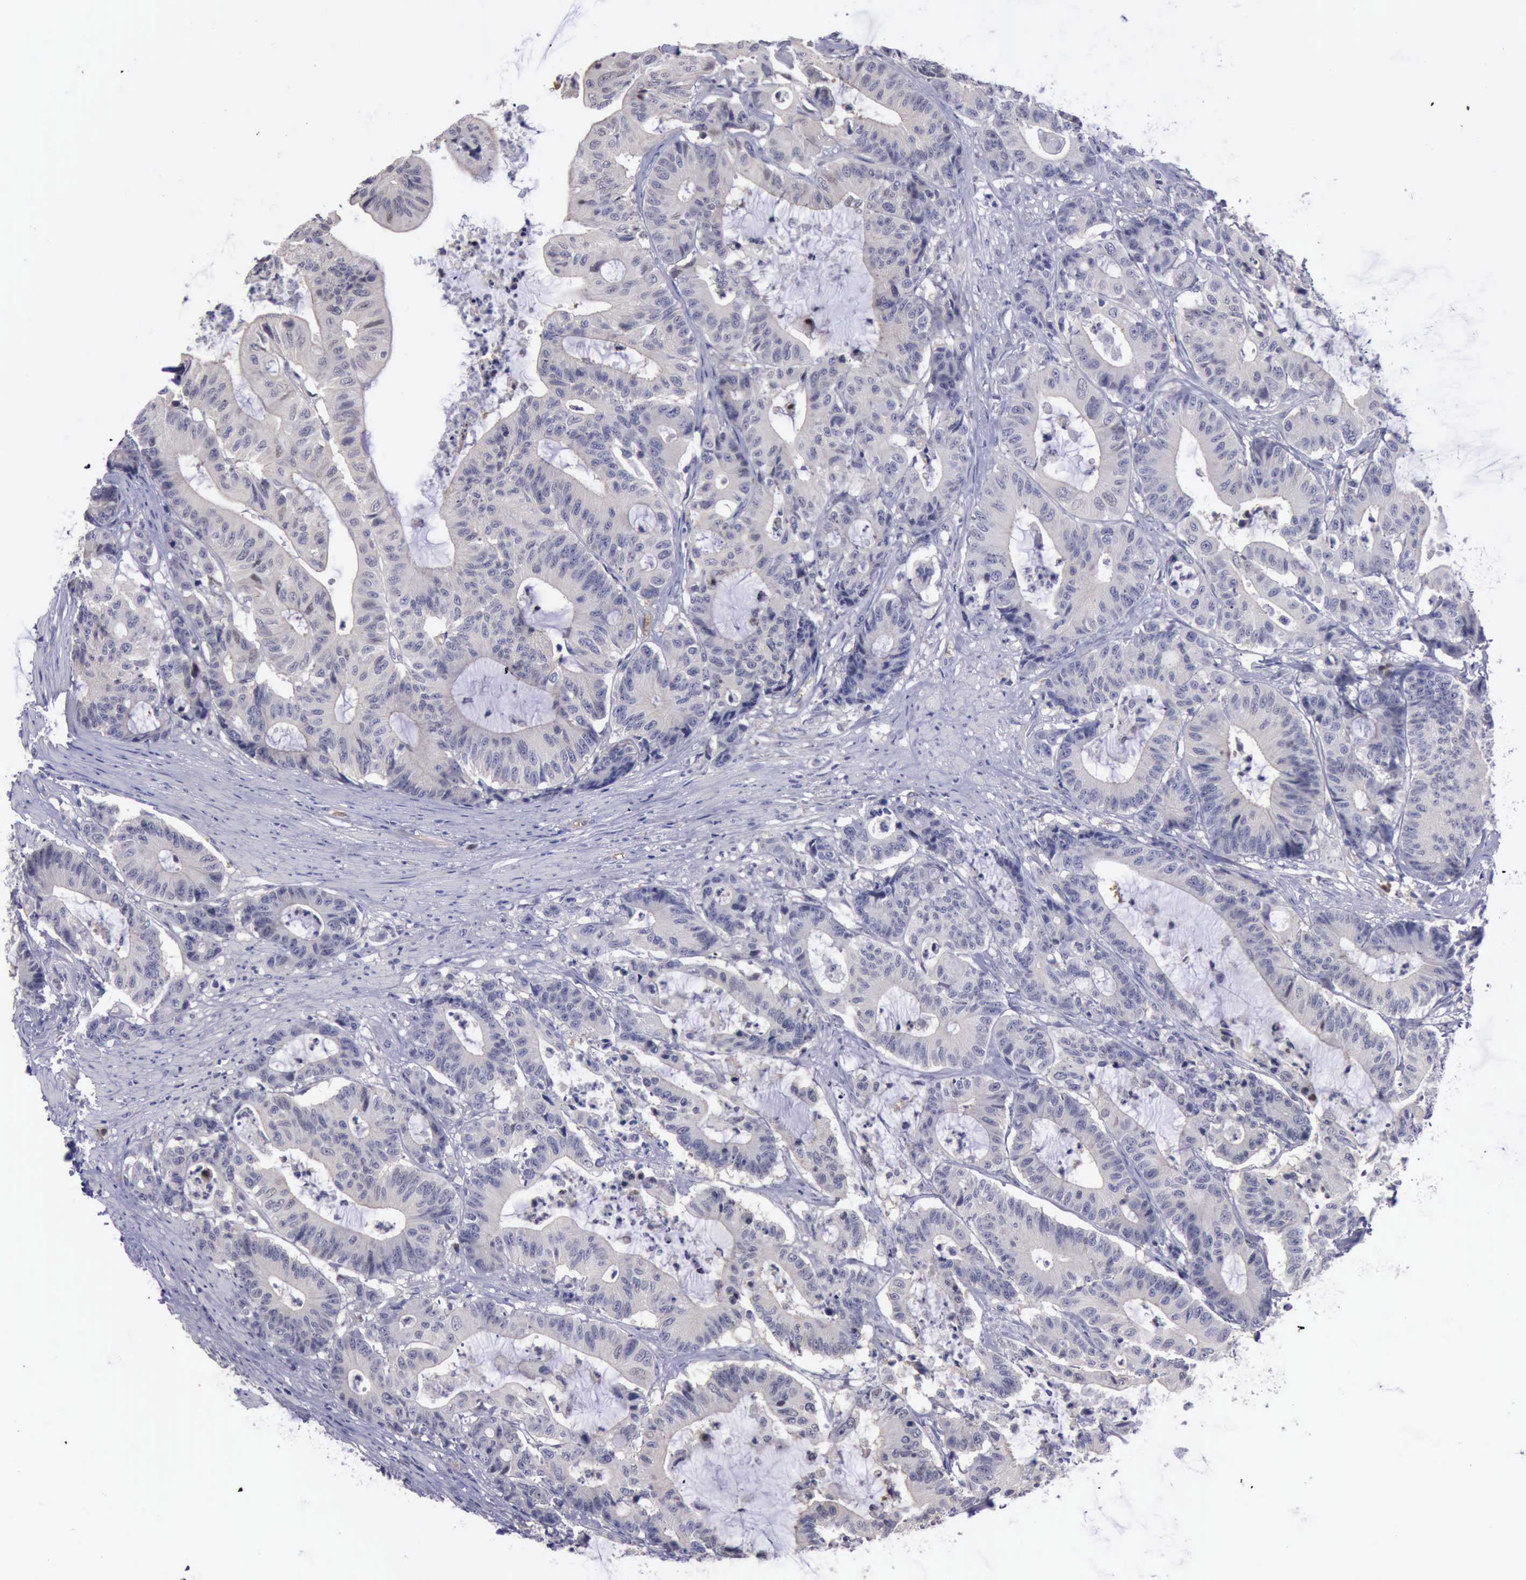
{"staining": {"intensity": "negative", "quantity": "none", "location": "none"}, "tissue": "colorectal cancer", "cell_type": "Tumor cells", "image_type": "cancer", "snomed": [{"axis": "morphology", "description": "Adenocarcinoma, NOS"}, {"axis": "topography", "description": "Colon"}], "caption": "Human colorectal cancer (adenocarcinoma) stained for a protein using IHC exhibits no expression in tumor cells.", "gene": "CEP128", "patient": {"sex": "female", "age": 84}}